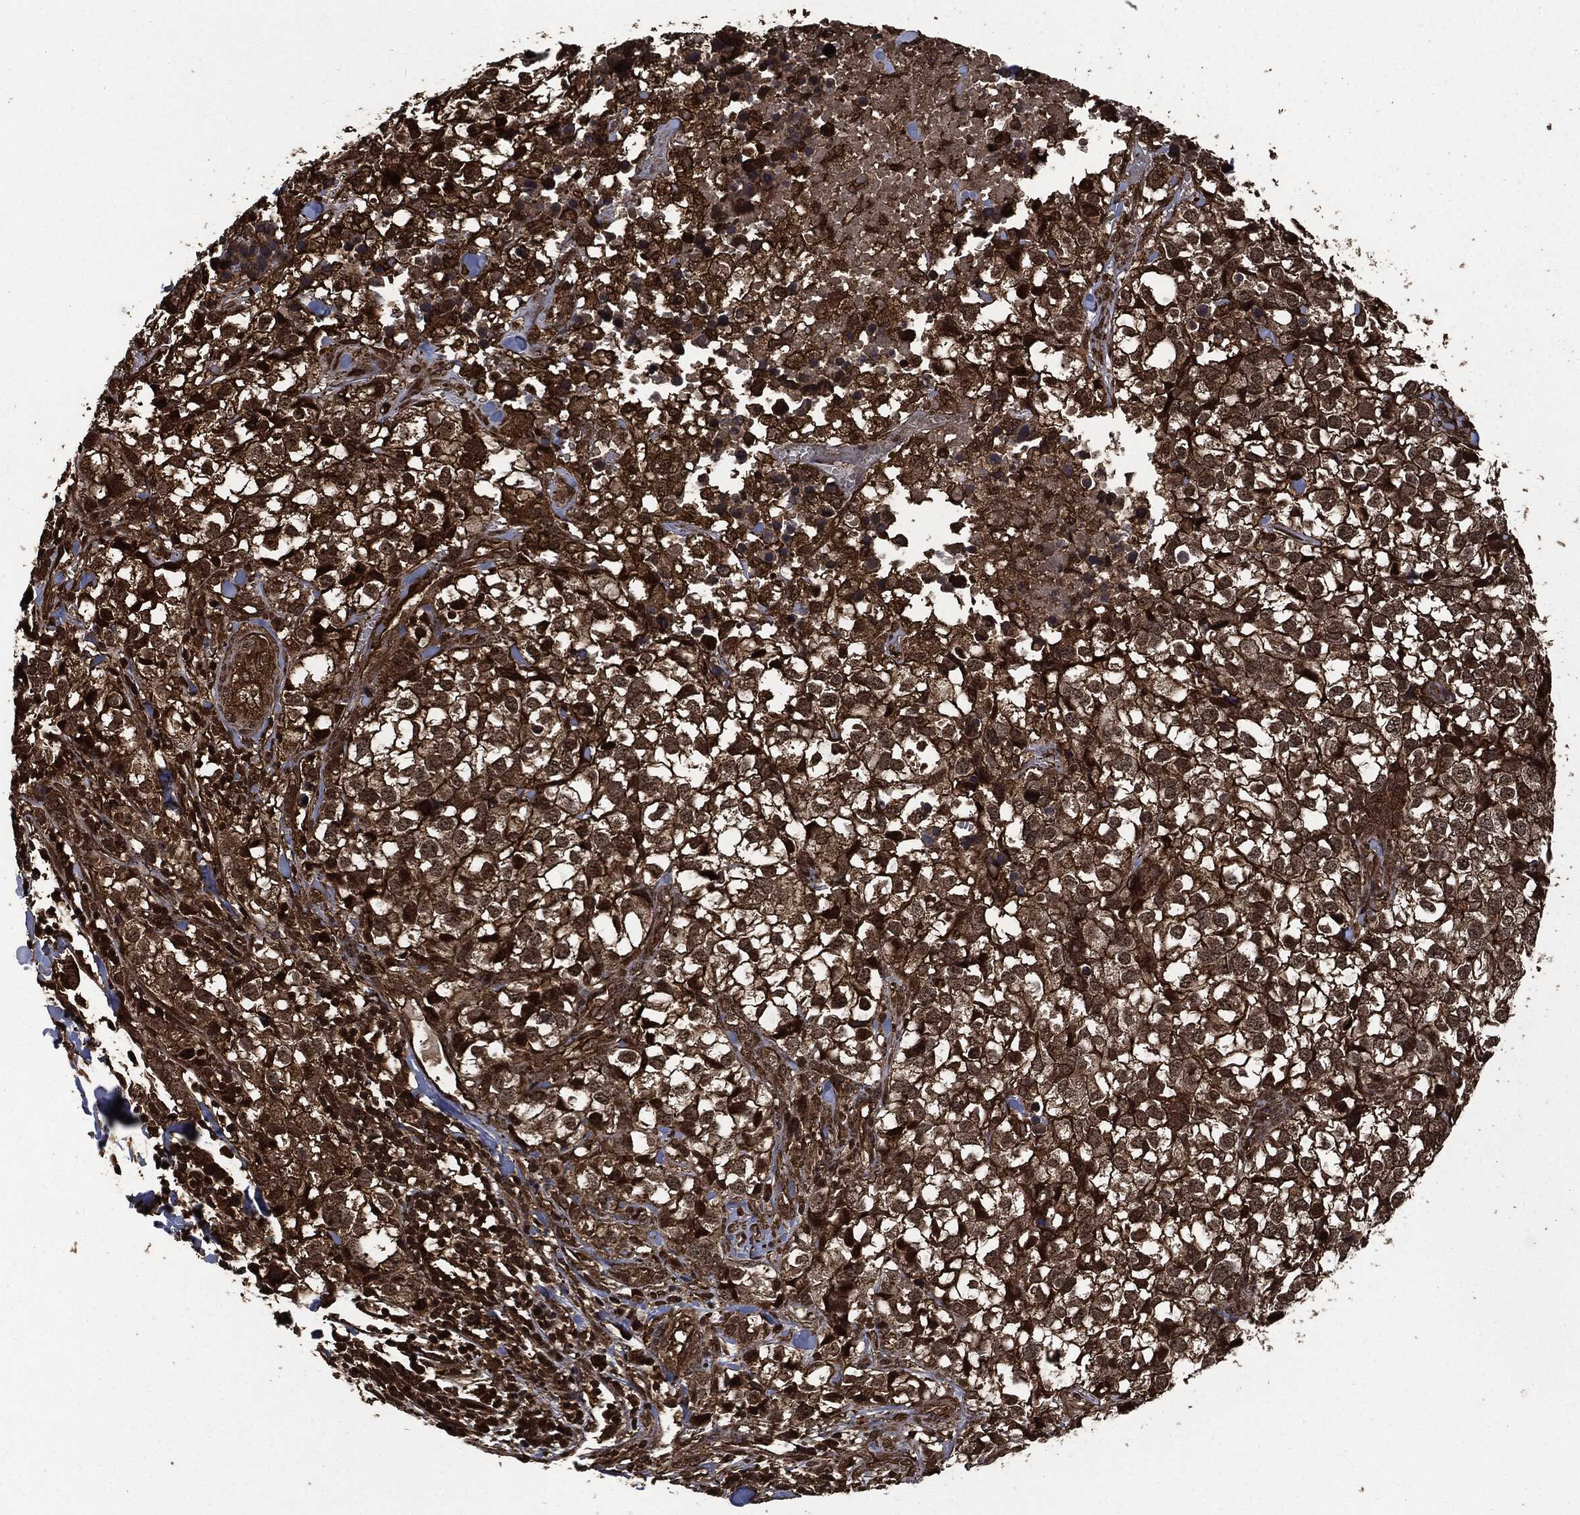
{"staining": {"intensity": "strong", "quantity": ">75%", "location": "cytoplasmic/membranous"}, "tissue": "breast cancer", "cell_type": "Tumor cells", "image_type": "cancer", "snomed": [{"axis": "morphology", "description": "Duct carcinoma"}, {"axis": "topography", "description": "Breast"}], "caption": "Human breast cancer (infiltrating ductal carcinoma) stained for a protein (brown) displays strong cytoplasmic/membranous positive staining in about >75% of tumor cells.", "gene": "HRAS", "patient": {"sex": "female", "age": 30}}